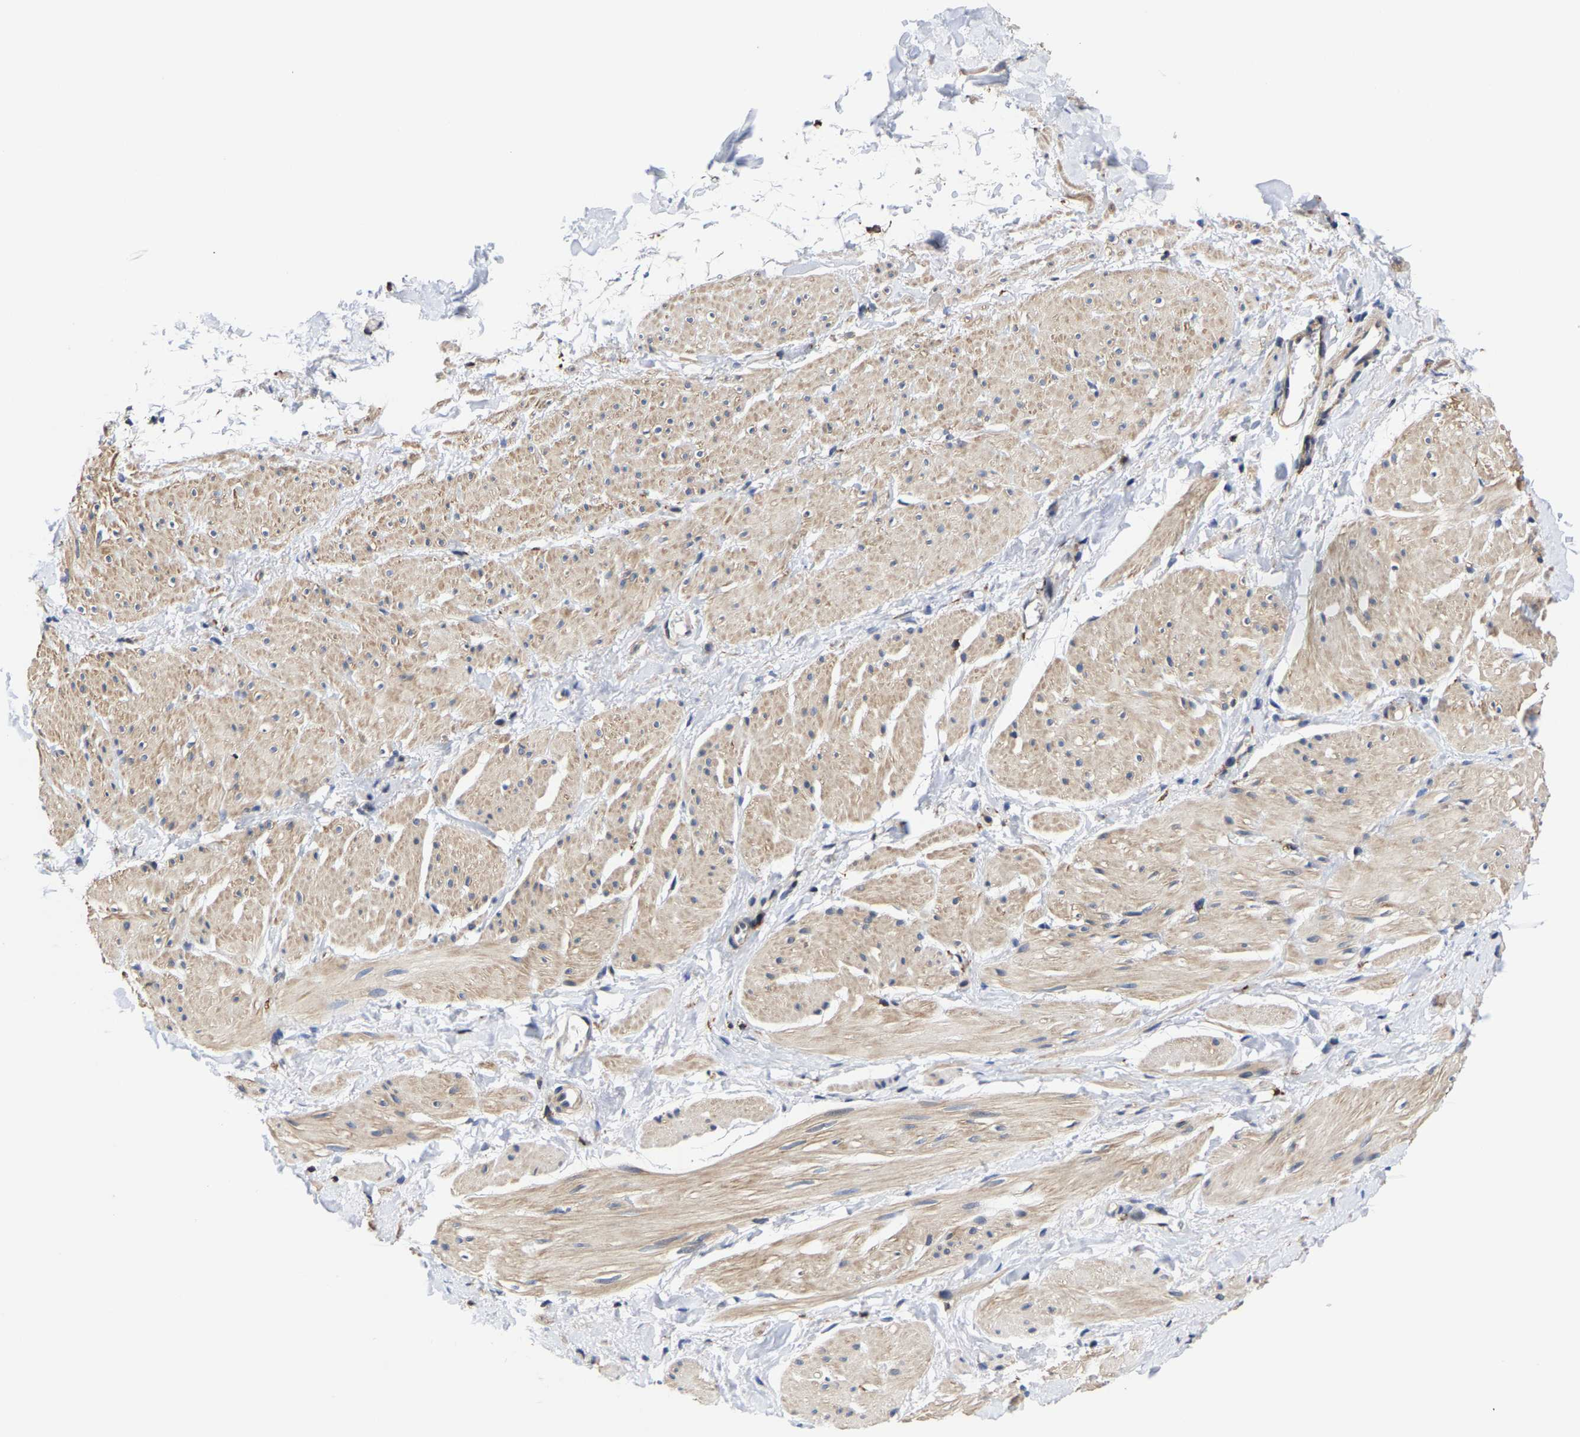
{"staining": {"intensity": "weak", "quantity": "25%-75%", "location": "cytoplasmic/membranous"}, "tissue": "smooth muscle", "cell_type": "Smooth muscle cells", "image_type": "normal", "snomed": [{"axis": "morphology", "description": "Normal tissue, NOS"}, {"axis": "topography", "description": "Smooth muscle"}], "caption": "Protein staining by immunohistochemistry reveals weak cytoplasmic/membranous positivity in about 25%-75% of smooth muscle cells in normal smooth muscle. The staining was performed using DAB (3,3'-diaminobenzidine), with brown indicating positive protein expression. Nuclei are stained blue with hematoxylin.", "gene": "PFKFB3", "patient": {"sex": "male", "age": 16}}